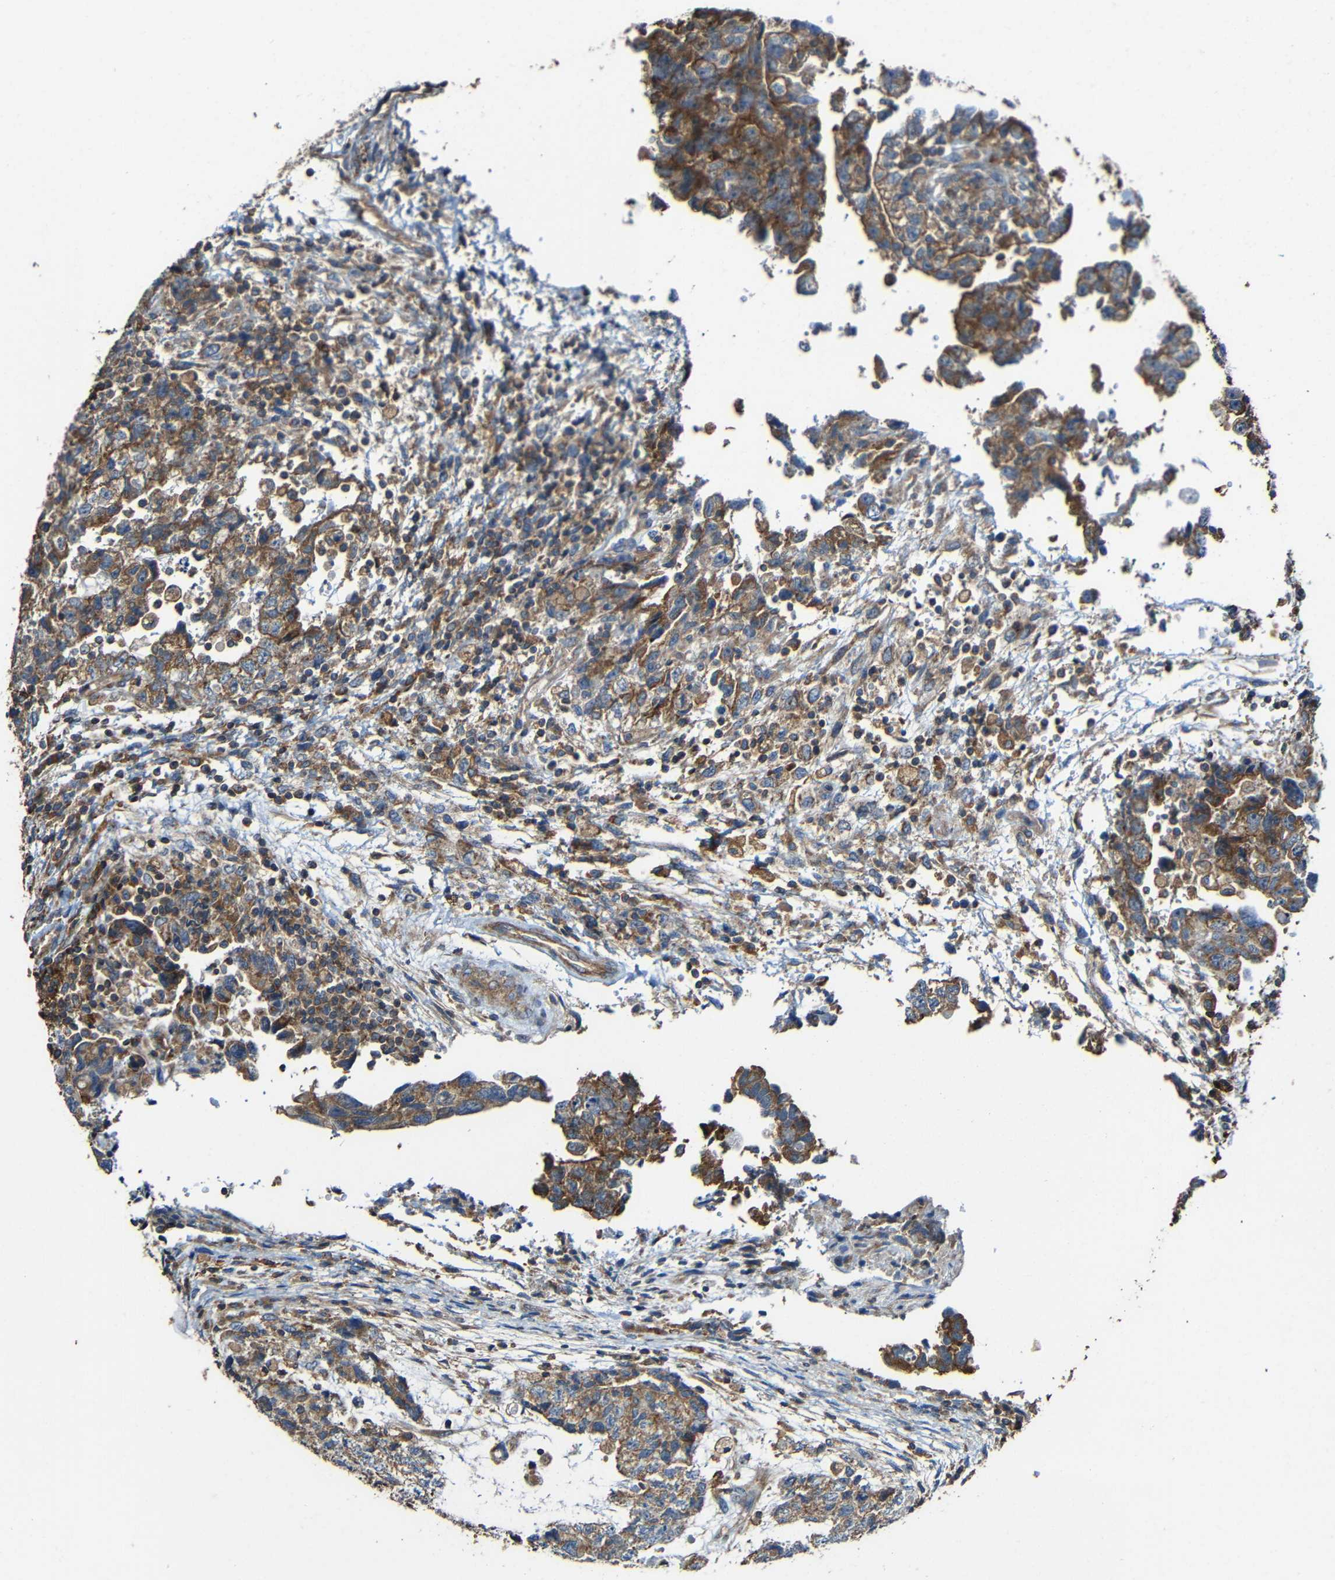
{"staining": {"intensity": "moderate", "quantity": ">75%", "location": "cytoplasmic/membranous"}, "tissue": "testis cancer", "cell_type": "Tumor cells", "image_type": "cancer", "snomed": [{"axis": "morphology", "description": "Carcinoma, Embryonal, NOS"}, {"axis": "topography", "description": "Testis"}], "caption": "Moderate cytoplasmic/membranous positivity is identified in approximately >75% of tumor cells in embryonal carcinoma (testis).", "gene": "RHOT2", "patient": {"sex": "male", "age": 36}}